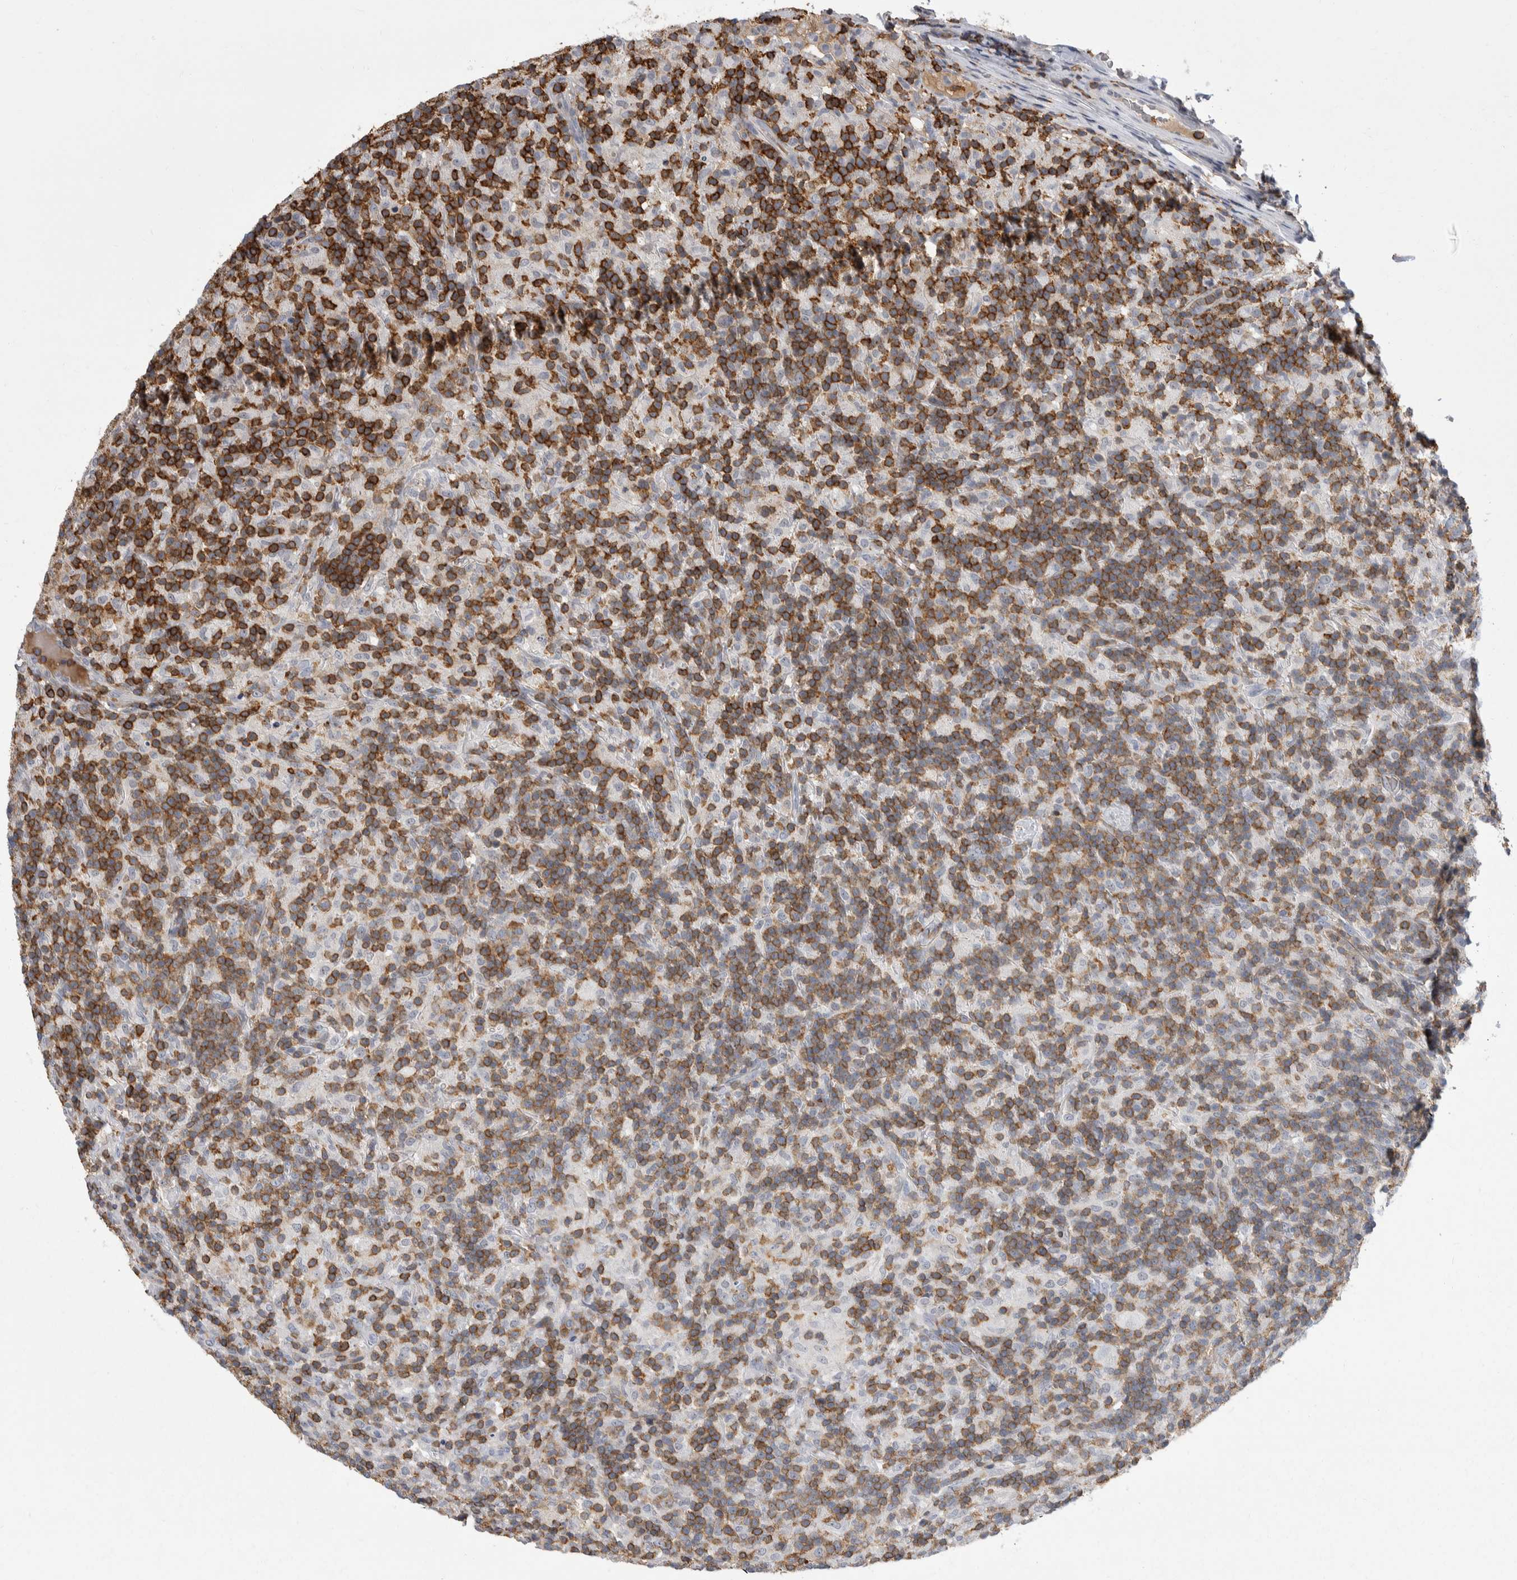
{"staining": {"intensity": "negative", "quantity": "none", "location": "none"}, "tissue": "lymphoma", "cell_type": "Tumor cells", "image_type": "cancer", "snomed": [{"axis": "morphology", "description": "Hodgkin's disease, NOS"}, {"axis": "topography", "description": "Lymph node"}], "caption": "A photomicrograph of human Hodgkin's disease is negative for staining in tumor cells.", "gene": "CEP295NL", "patient": {"sex": "male", "age": 70}}